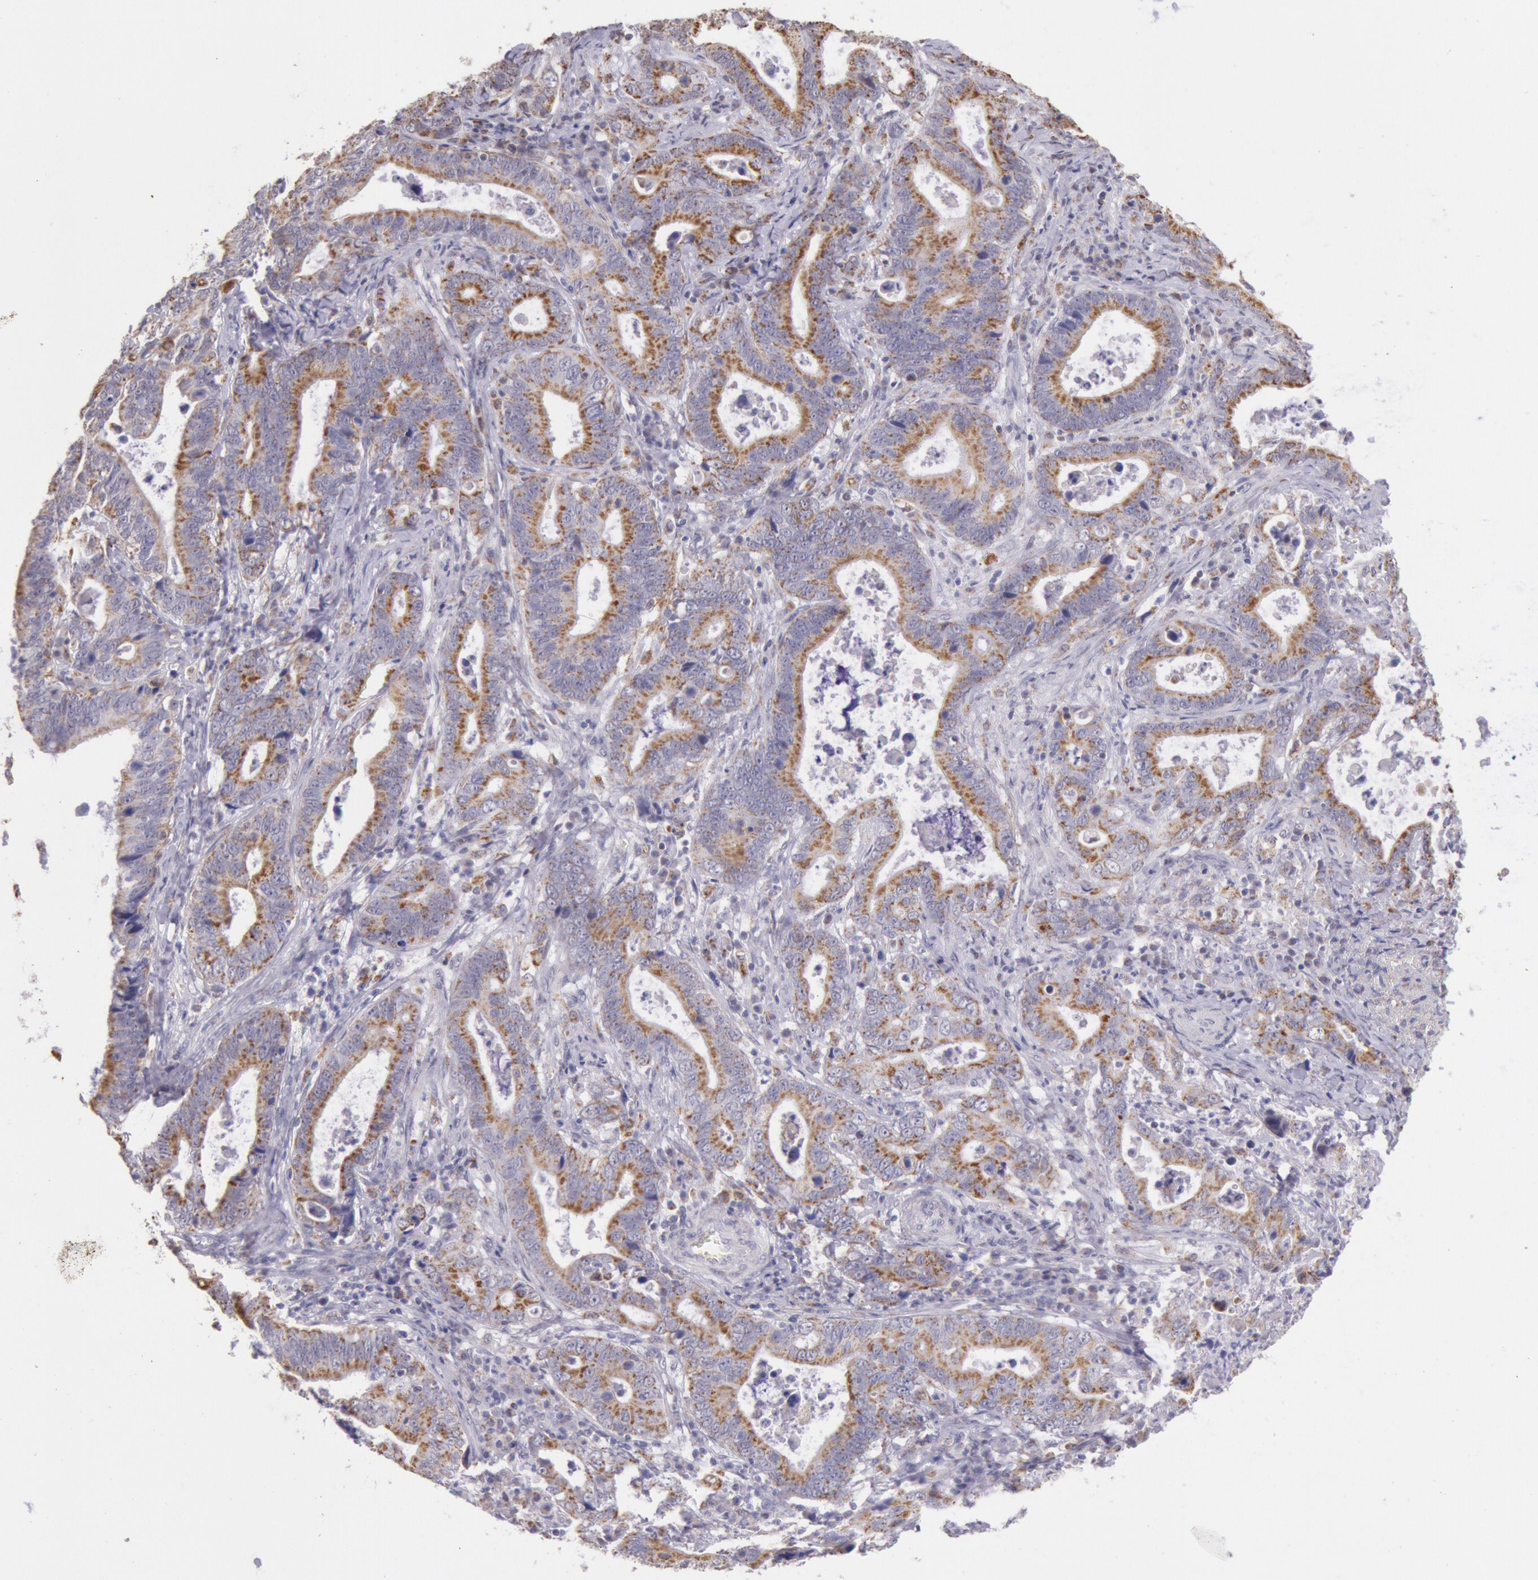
{"staining": {"intensity": "moderate", "quantity": ">75%", "location": "cytoplasmic/membranous"}, "tissue": "stomach cancer", "cell_type": "Tumor cells", "image_type": "cancer", "snomed": [{"axis": "morphology", "description": "Adenocarcinoma, NOS"}, {"axis": "topography", "description": "Stomach, upper"}], "caption": "DAB immunohistochemical staining of human stomach cancer reveals moderate cytoplasmic/membranous protein staining in approximately >75% of tumor cells.", "gene": "FRMD6", "patient": {"sex": "male", "age": 63}}